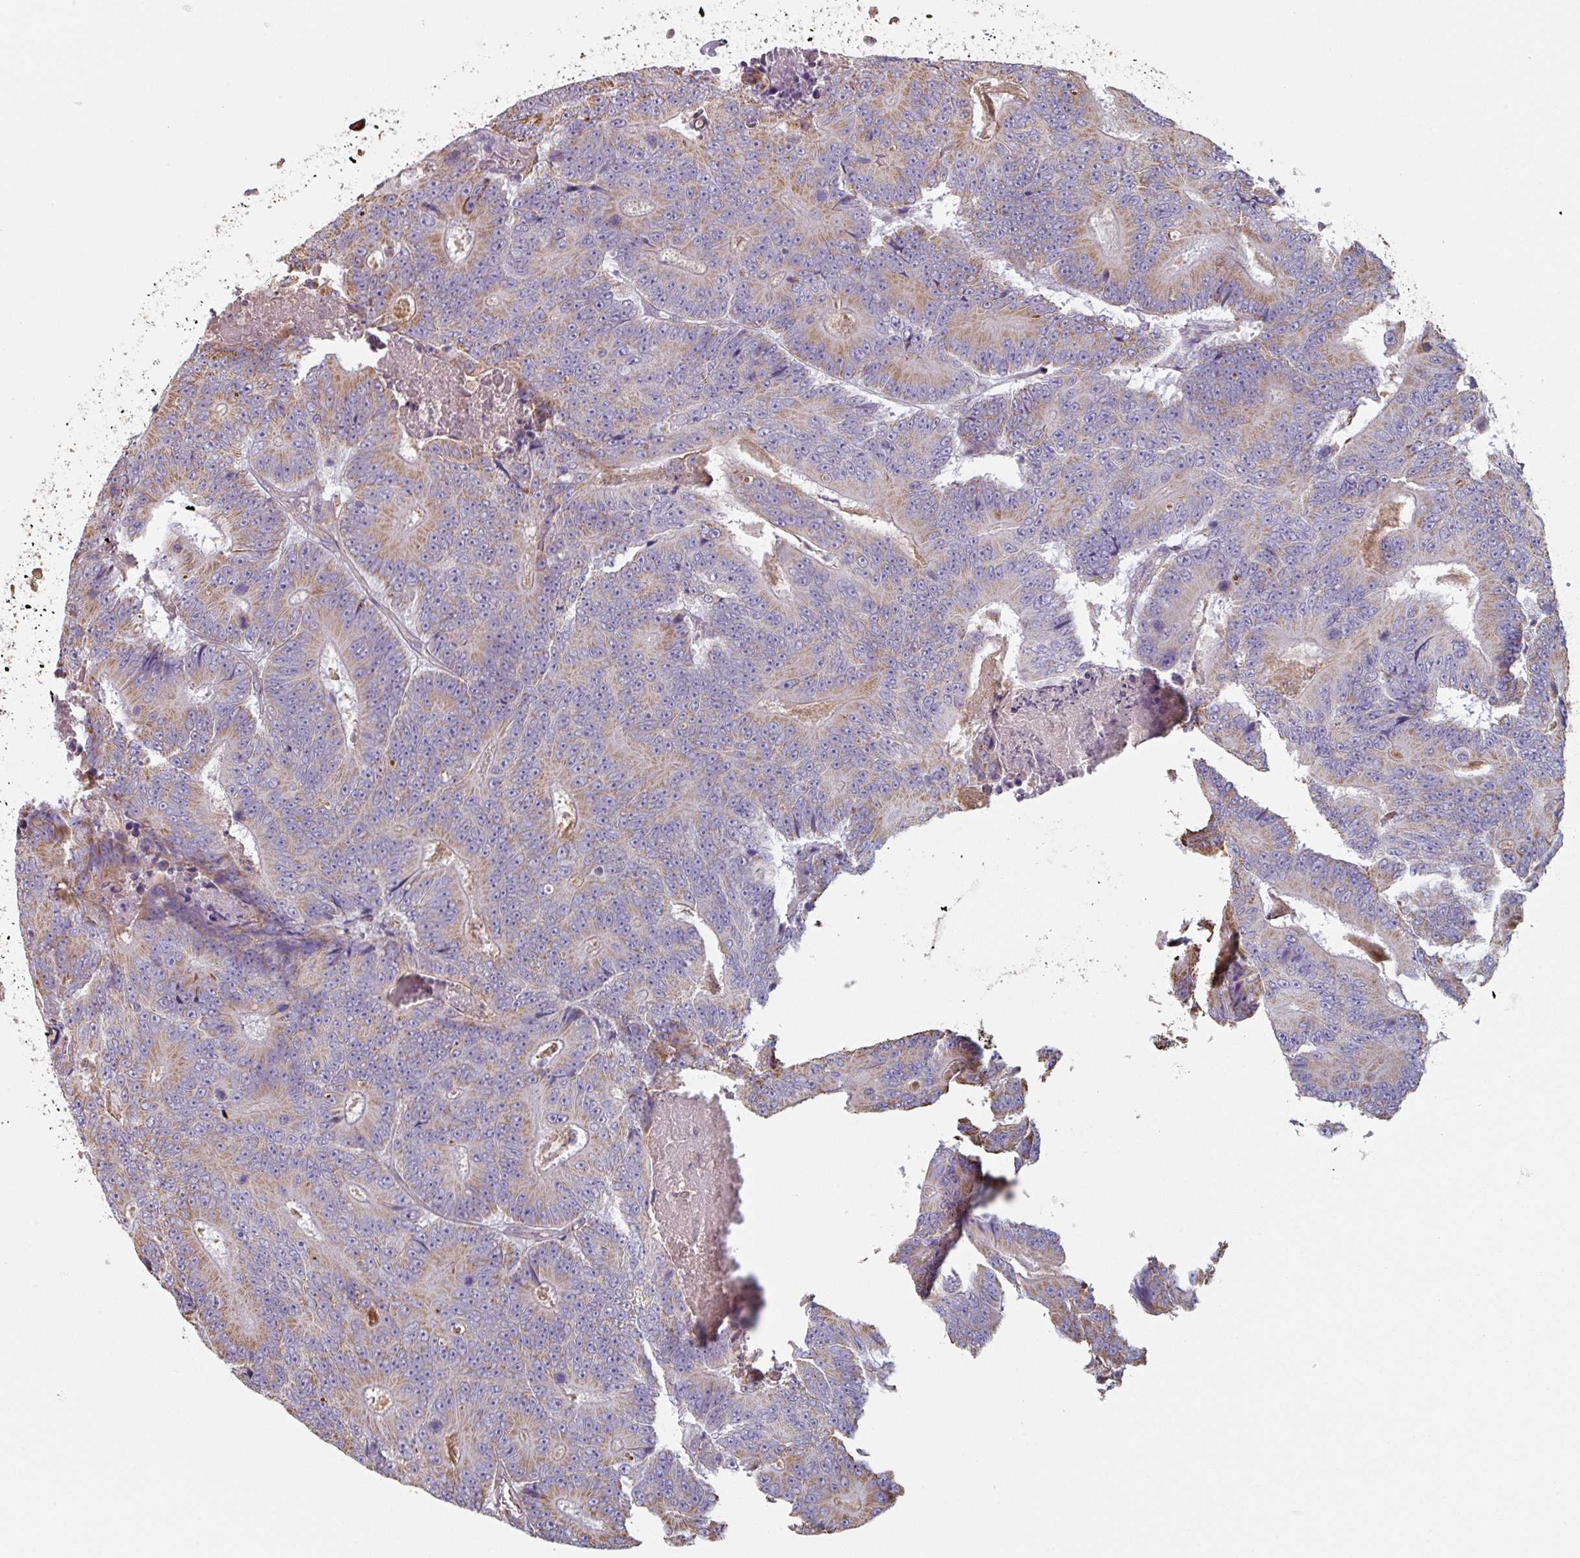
{"staining": {"intensity": "moderate", "quantity": "25%-75%", "location": "cytoplasmic/membranous"}, "tissue": "colorectal cancer", "cell_type": "Tumor cells", "image_type": "cancer", "snomed": [{"axis": "morphology", "description": "Adenocarcinoma, NOS"}, {"axis": "topography", "description": "Colon"}], "caption": "Protein staining of colorectal cancer (adenocarcinoma) tissue displays moderate cytoplasmic/membranous expression in approximately 25%-75% of tumor cells.", "gene": "GSTA4", "patient": {"sex": "male", "age": 83}}